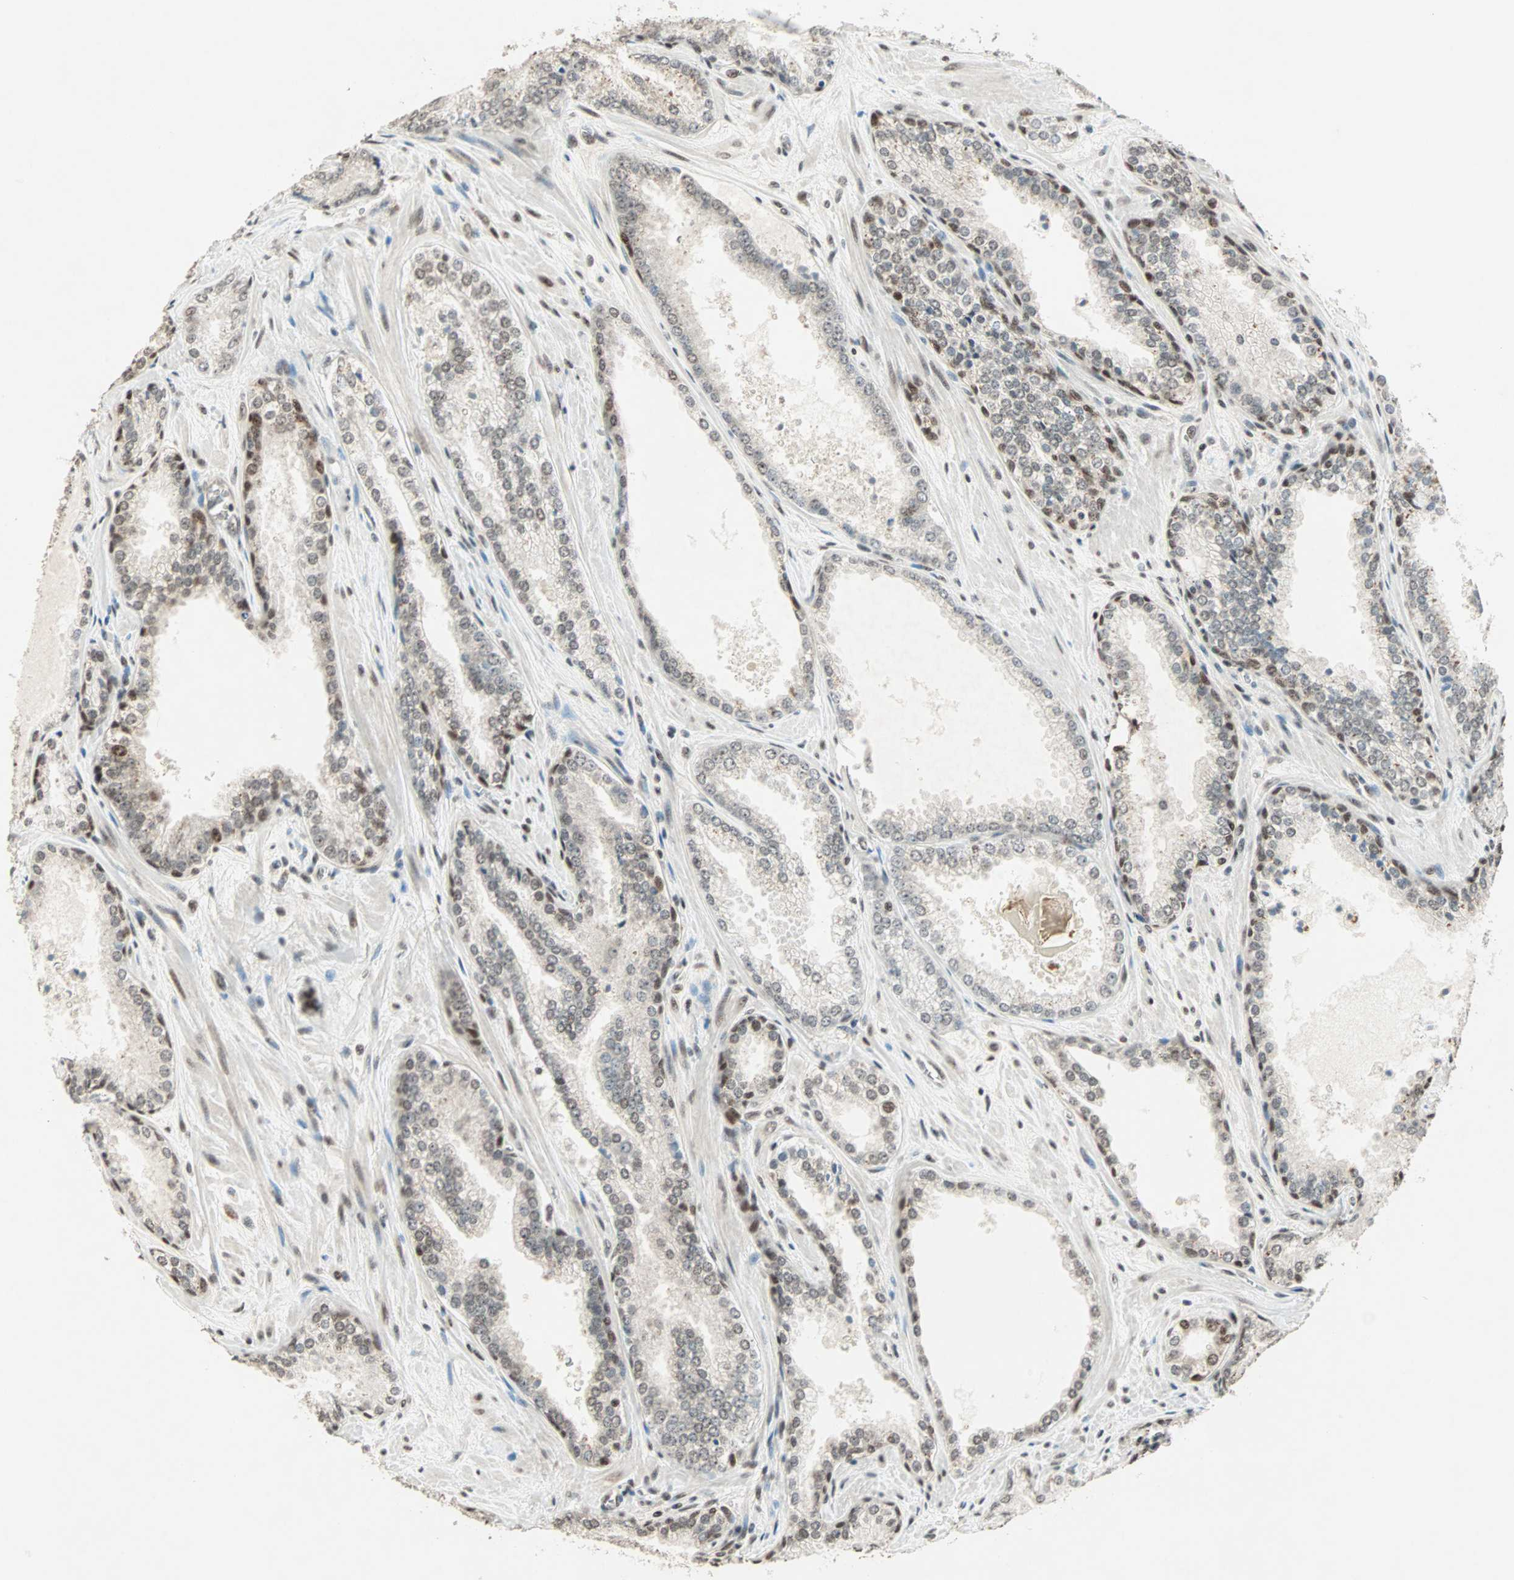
{"staining": {"intensity": "moderate", "quantity": "25%-75%", "location": "nuclear"}, "tissue": "prostate cancer", "cell_type": "Tumor cells", "image_type": "cancer", "snomed": [{"axis": "morphology", "description": "Adenocarcinoma, Low grade"}, {"axis": "topography", "description": "Prostate"}], "caption": "DAB (3,3'-diaminobenzidine) immunohistochemical staining of prostate cancer demonstrates moderate nuclear protein staining in about 25%-75% of tumor cells. (IHC, brightfield microscopy, high magnification).", "gene": "MDC1", "patient": {"sex": "male", "age": 60}}